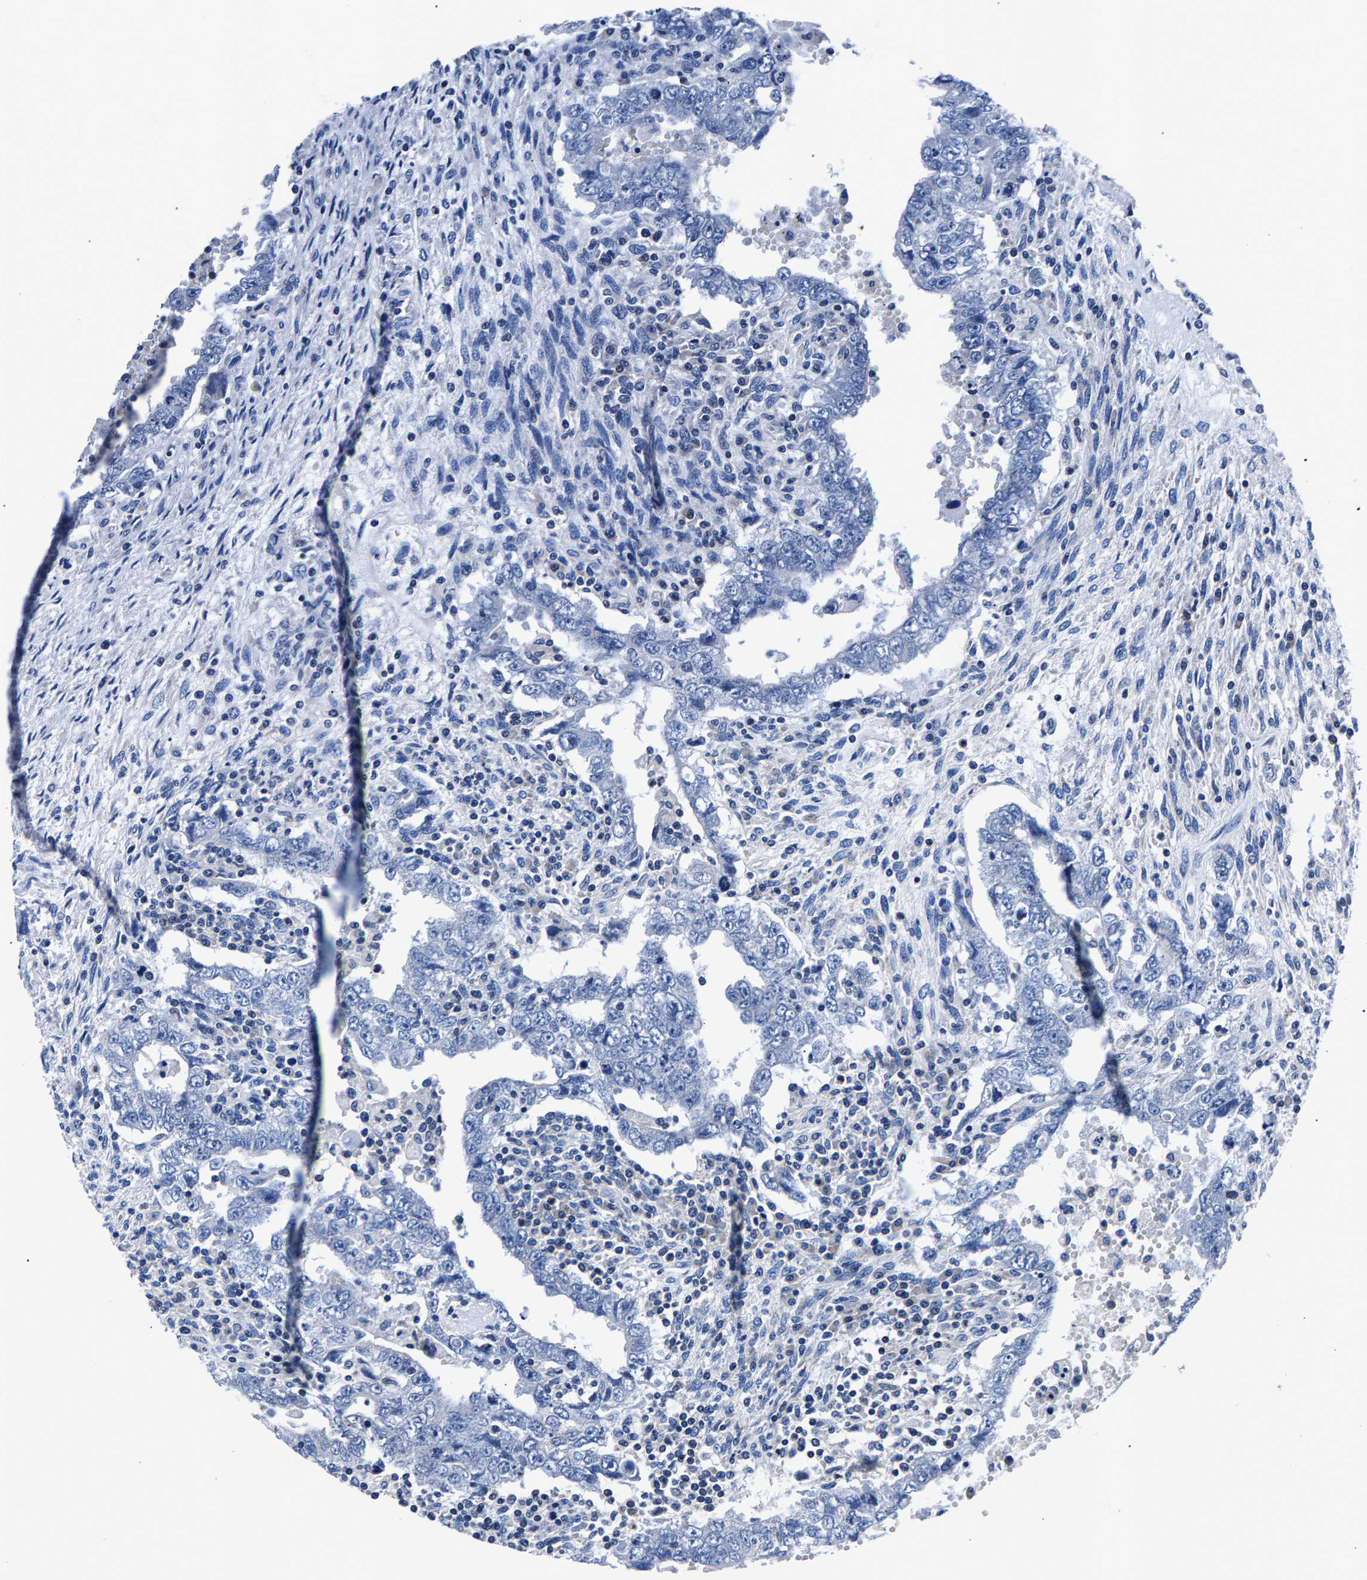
{"staining": {"intensity": "negative", "quantity": "none", "location": "none"}, "tissue": "testis cancer", "cell_type": "Tumor cells", "image_type": "cancer", "snomed": [{"axis": "morphology", "description": "Carcinoma, Embryonal, NOS"}, {"axis": "topography", "description": "Testis"}], "caption": "Immunohistochemical staining of testis embryonal carcinoma displays no significant positivity in tumor cells.", "gene": "PHF24", "patient": {"sex": "male", "age": 26}}